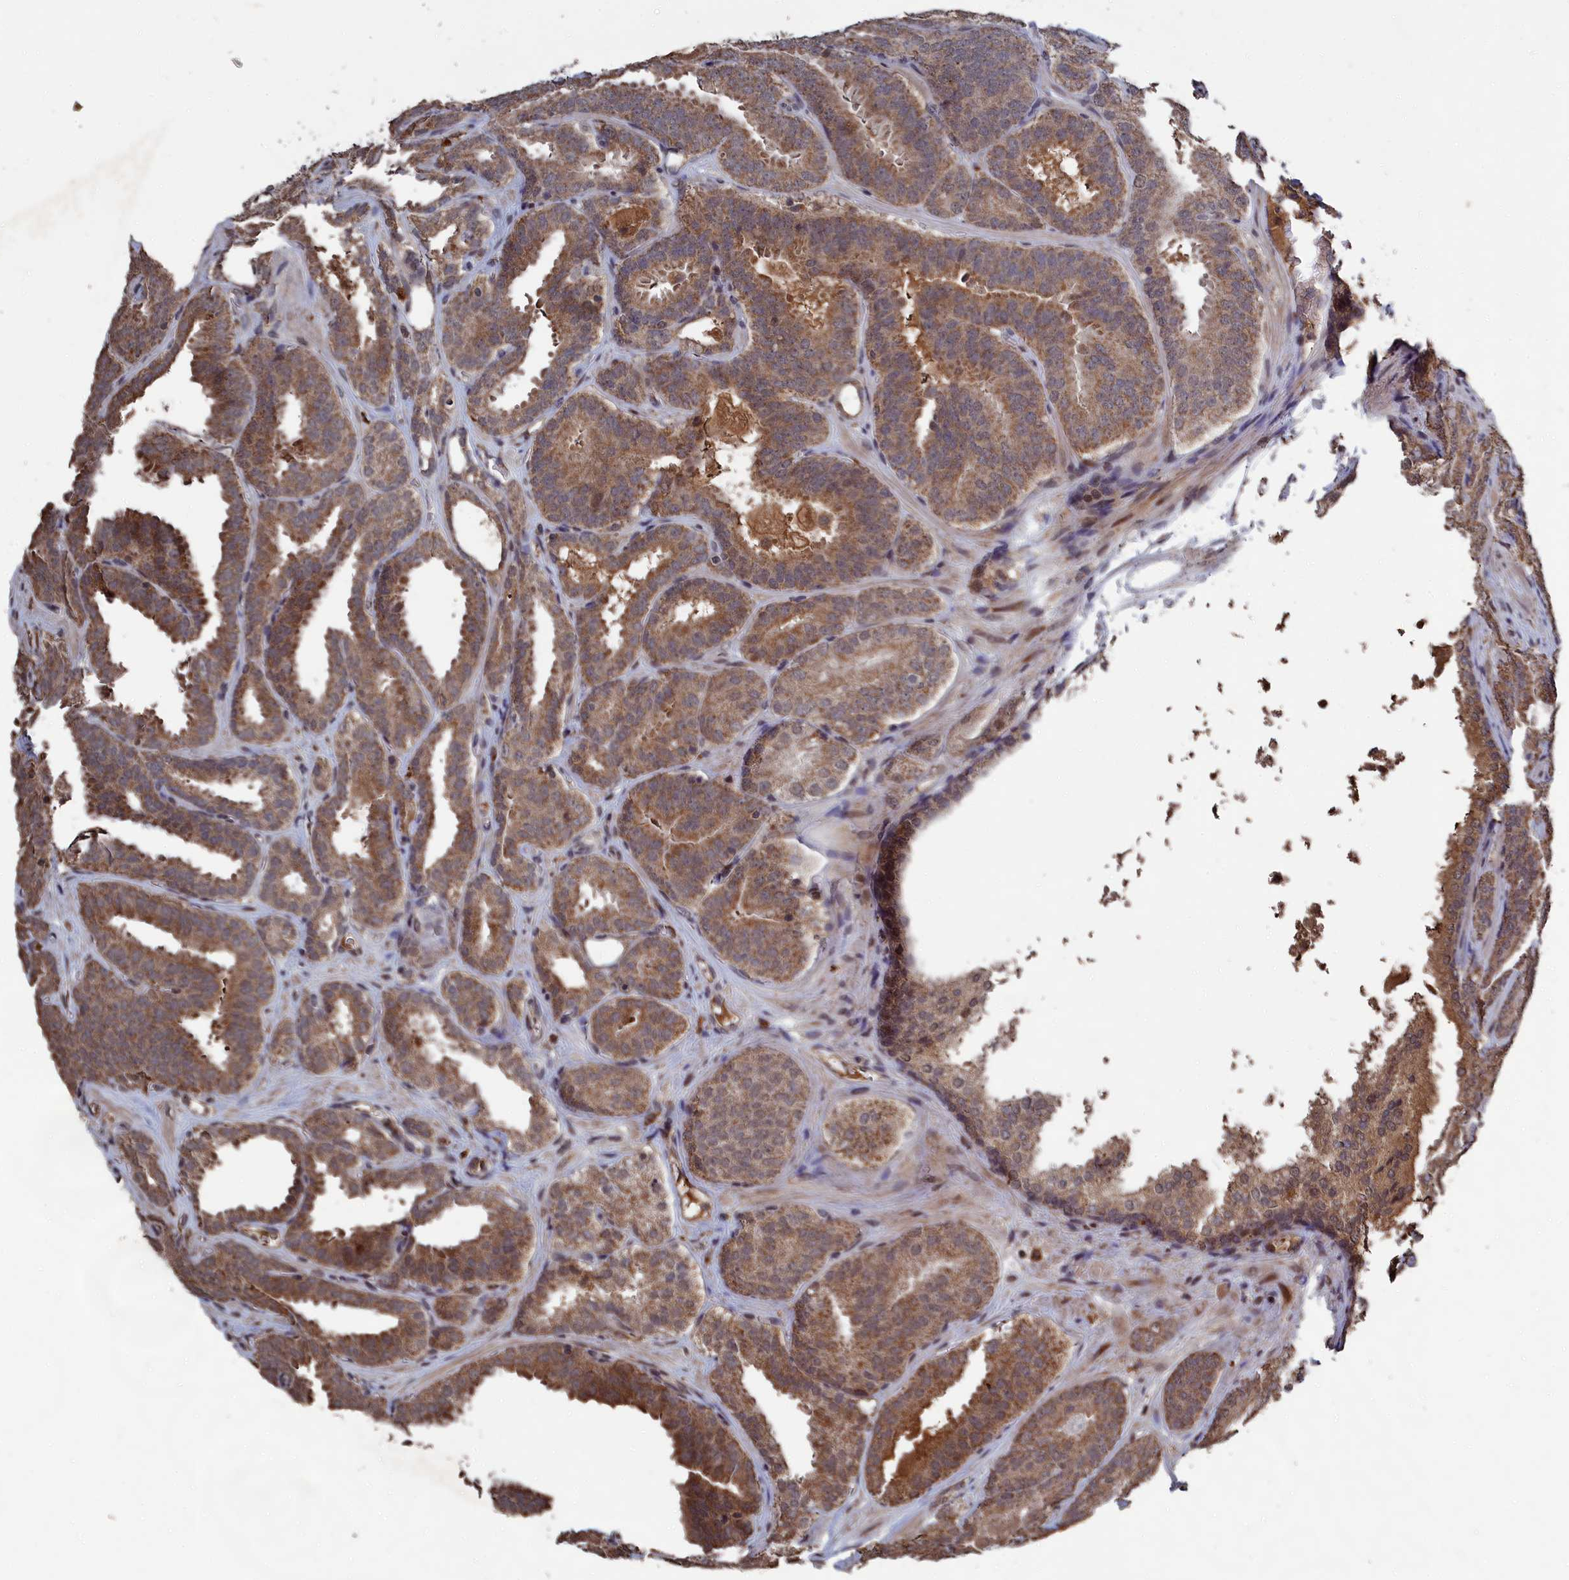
{"staining": {"intensity": "moderate", "quantity": ">75%", "location": "cytoplasmic/membranous"}, "tissue": "prostate cancer", "cell_type": "Tumor cells", "image_type": "cancer", "snomed": [{"axis": "morphology", "description": "Adenocarcinoma, High grade"}, {"axis": "topography", "description": "Prostate"}], "caption": "Moderate cytoplasmic/membranous staining for a protein is seen in approximately >75% of tumor cells of prostate adenocarcinoma (high-grade) using IHC.", "gene": "CEACAM21", "patient": {"sex": "male", "age": 63}}